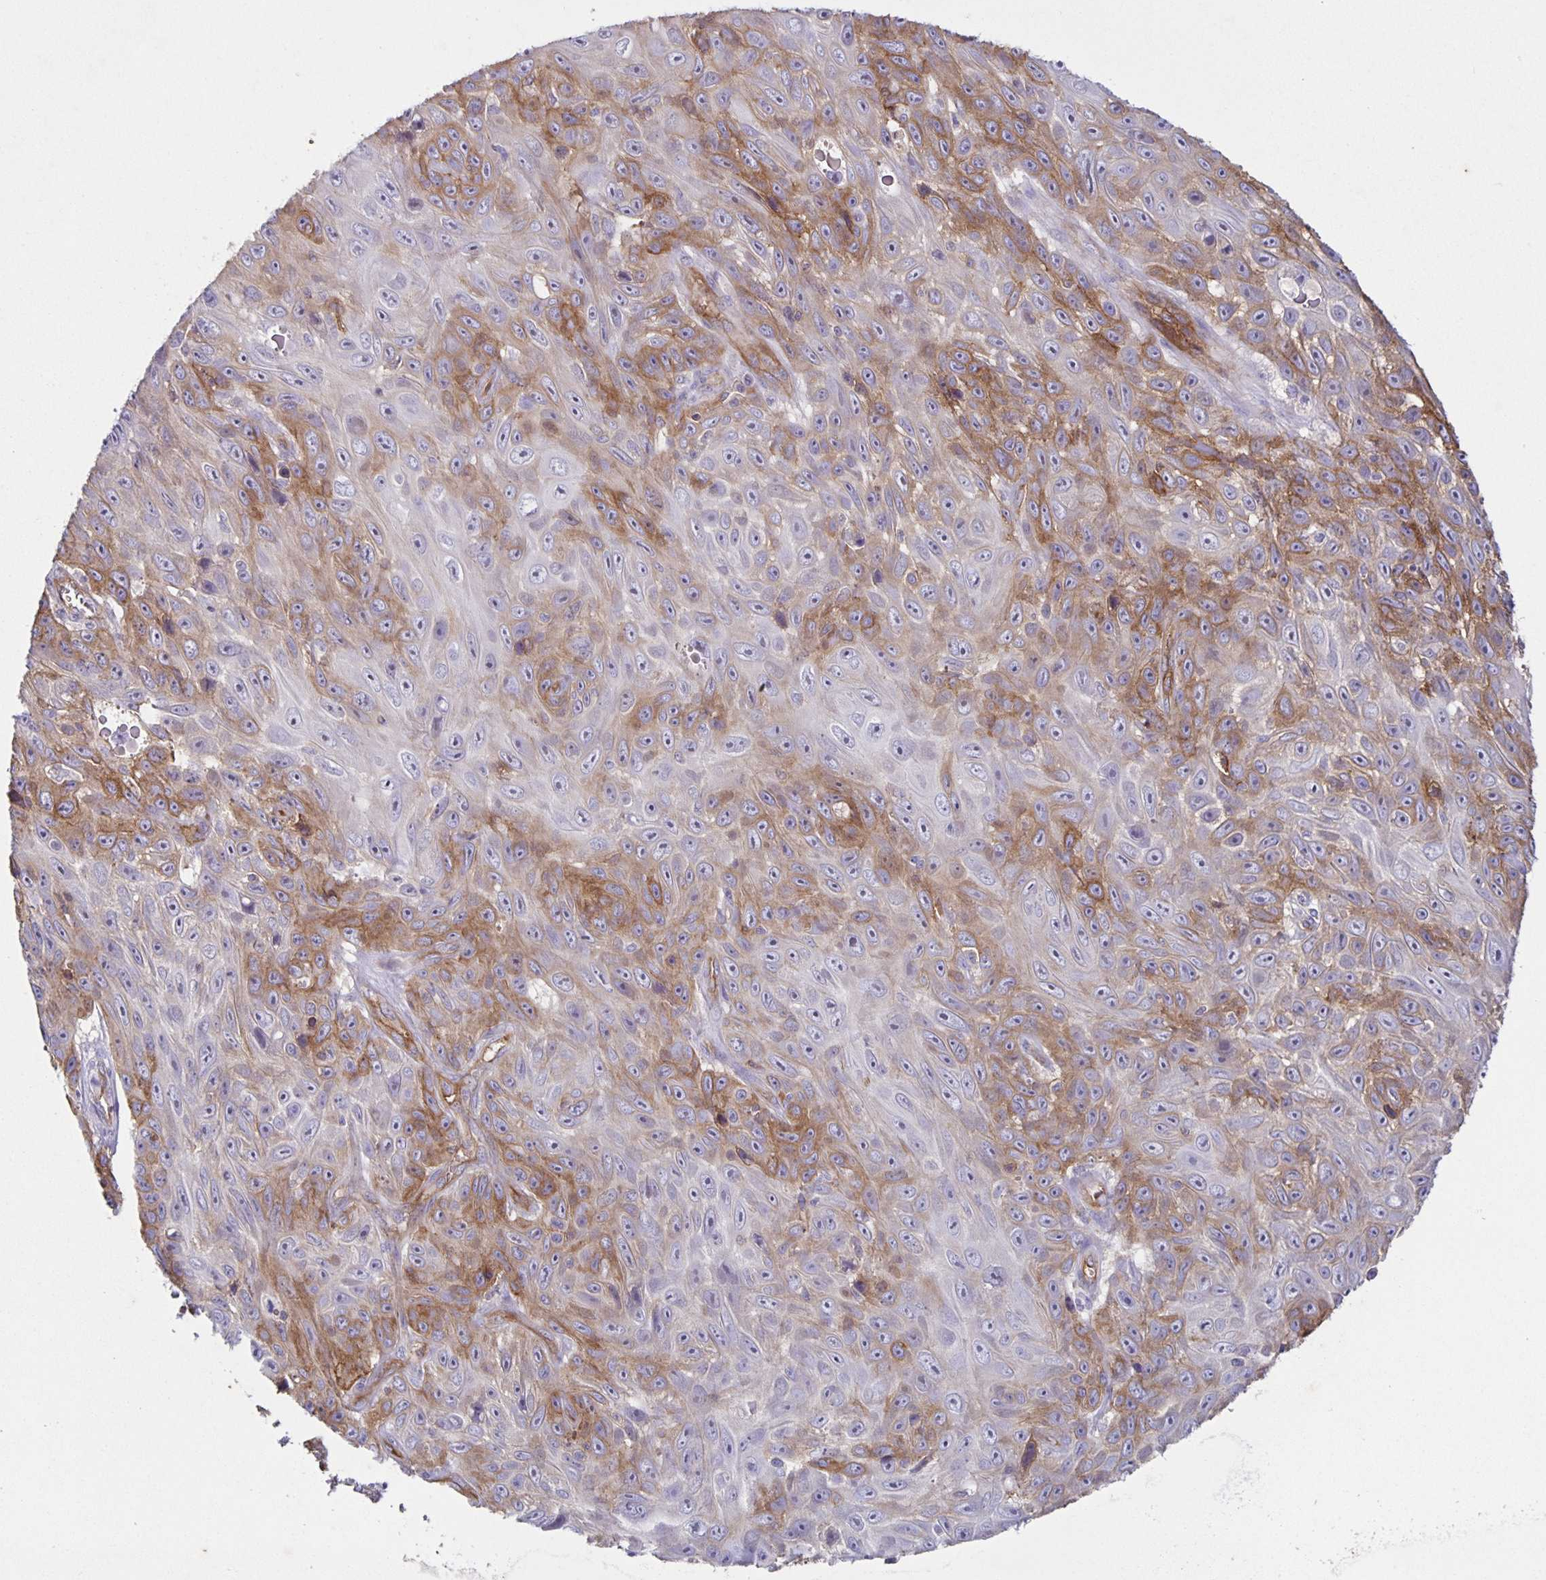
{"staining": {"intensity": "moderate", "quantity": "25%-75%", "location": "cytoplasmic/membranous"}, "tissue": "skin cancer", "cell_type": "Tumor cells", "image_type": "cancer", "snomed": [{"axis": "morphology", "description": "Squamous cell carcinoma, NOS"}, {"axis": "topography", "description": "Skin"}], "caption": "Tumor cells demonstrate moderate cytoplasmic/membranous staining in about 25%-75% of cells in skin squamous cell carcinoma.", "gene": "ITGA2", "patient": {"sex": "male", "age": 82}}